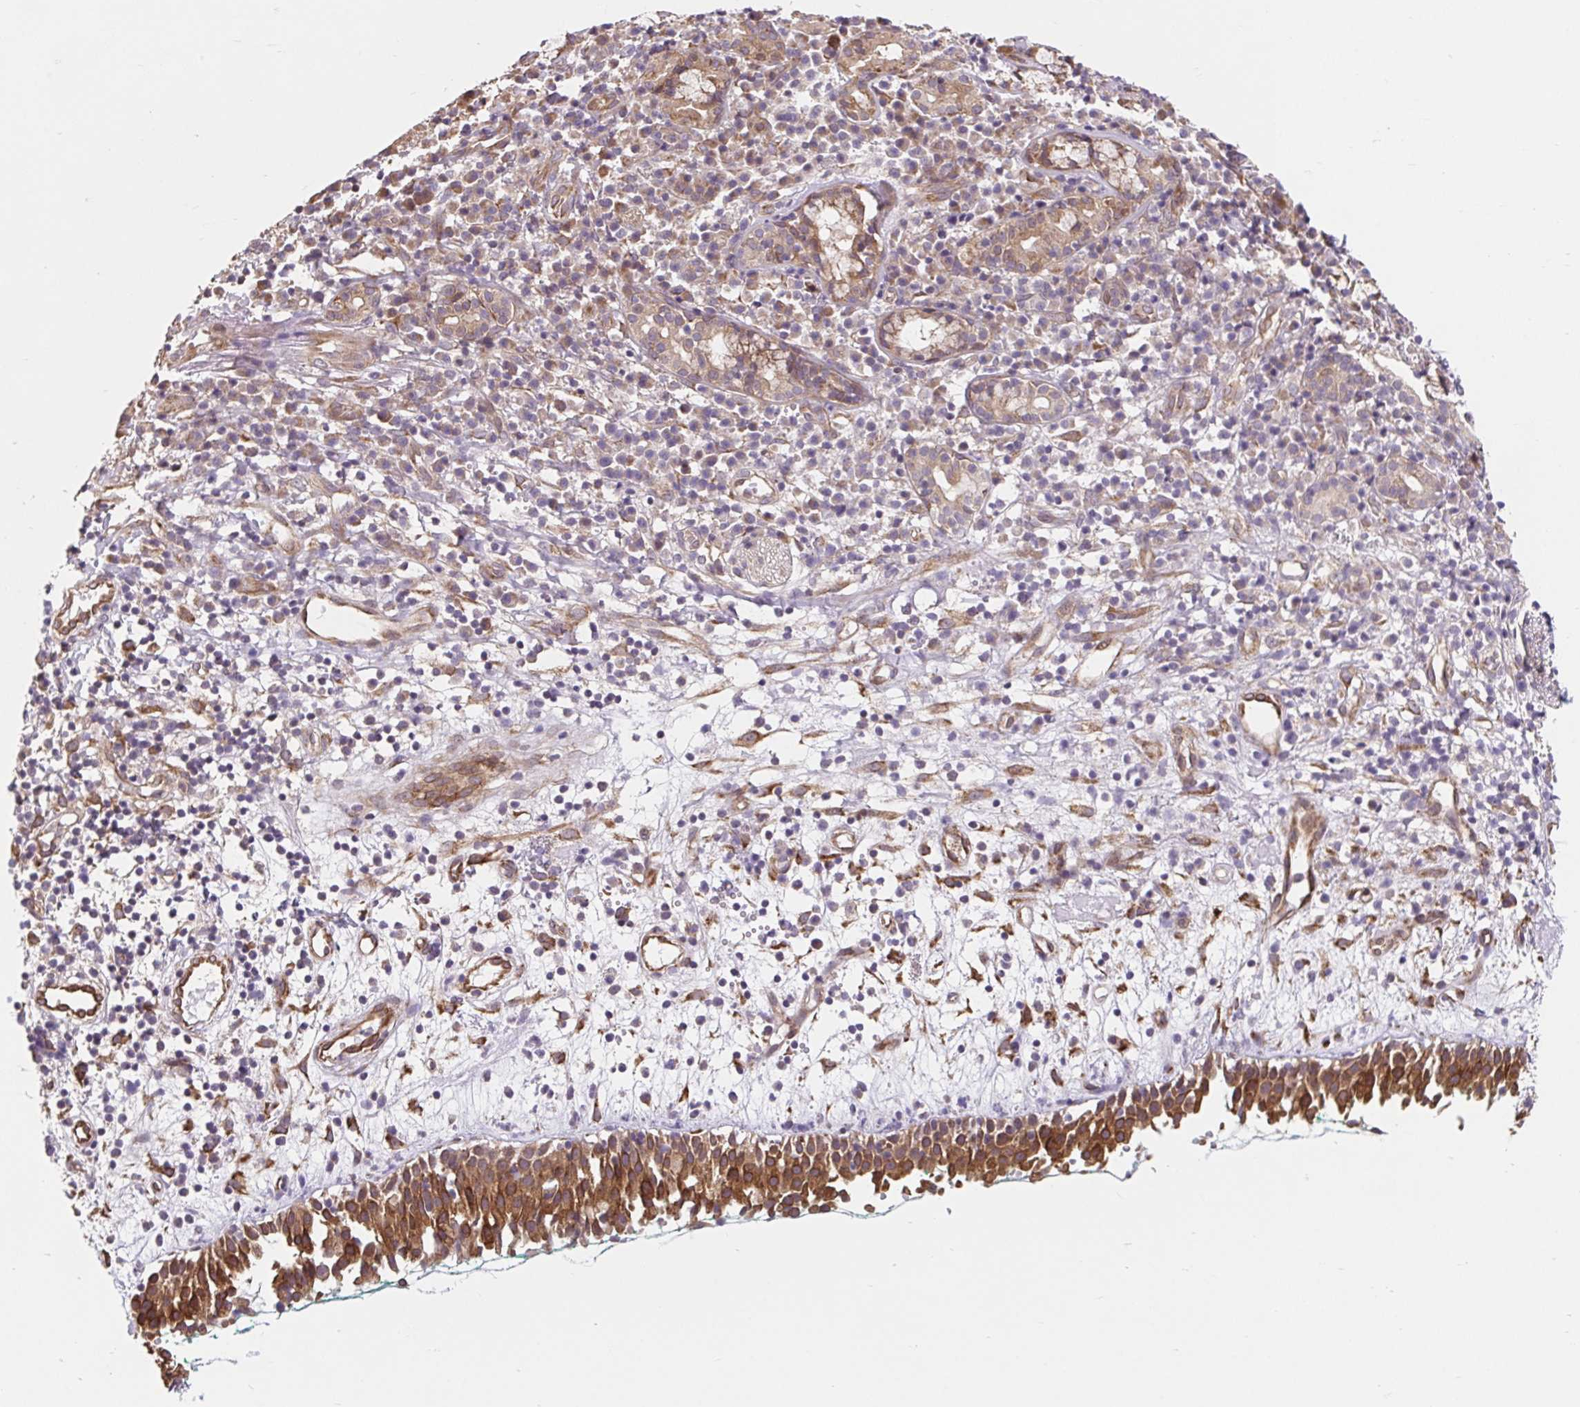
{"staining": {"intensity": "moderate", "quantity": ">75%", "location": "cytoplasmic/membranous"}, "tissue": "nasopharynx", "cell_type": "Respiratory epithelial cells", "image_type": "normal", "snomed": [{"axis": "morphology", "description": "Normal tissue, NOS"}, {"axis": "morphology", "description": "Basal cell carcinoma"}, {"axis": "topography", "description": "Cartilage tissue"}, {"axis": "topography", "description": "Nasopharynx"}, {"axis": "topography", "description": "Oral tissue"}], "caption": "A brown stain labels moderate cytoplasmic/membranous positivity of a protein in respiratory epithelial cells of normal nasopharynx. The staining is performed using DAB (3,3'-diaminobenzidine) brown chromogen to label protein expression. The nuclei are counter-stained blue using hematoxylin.", "gene": "LYPD5", "patient": {"sex": "female", "age": 77}}